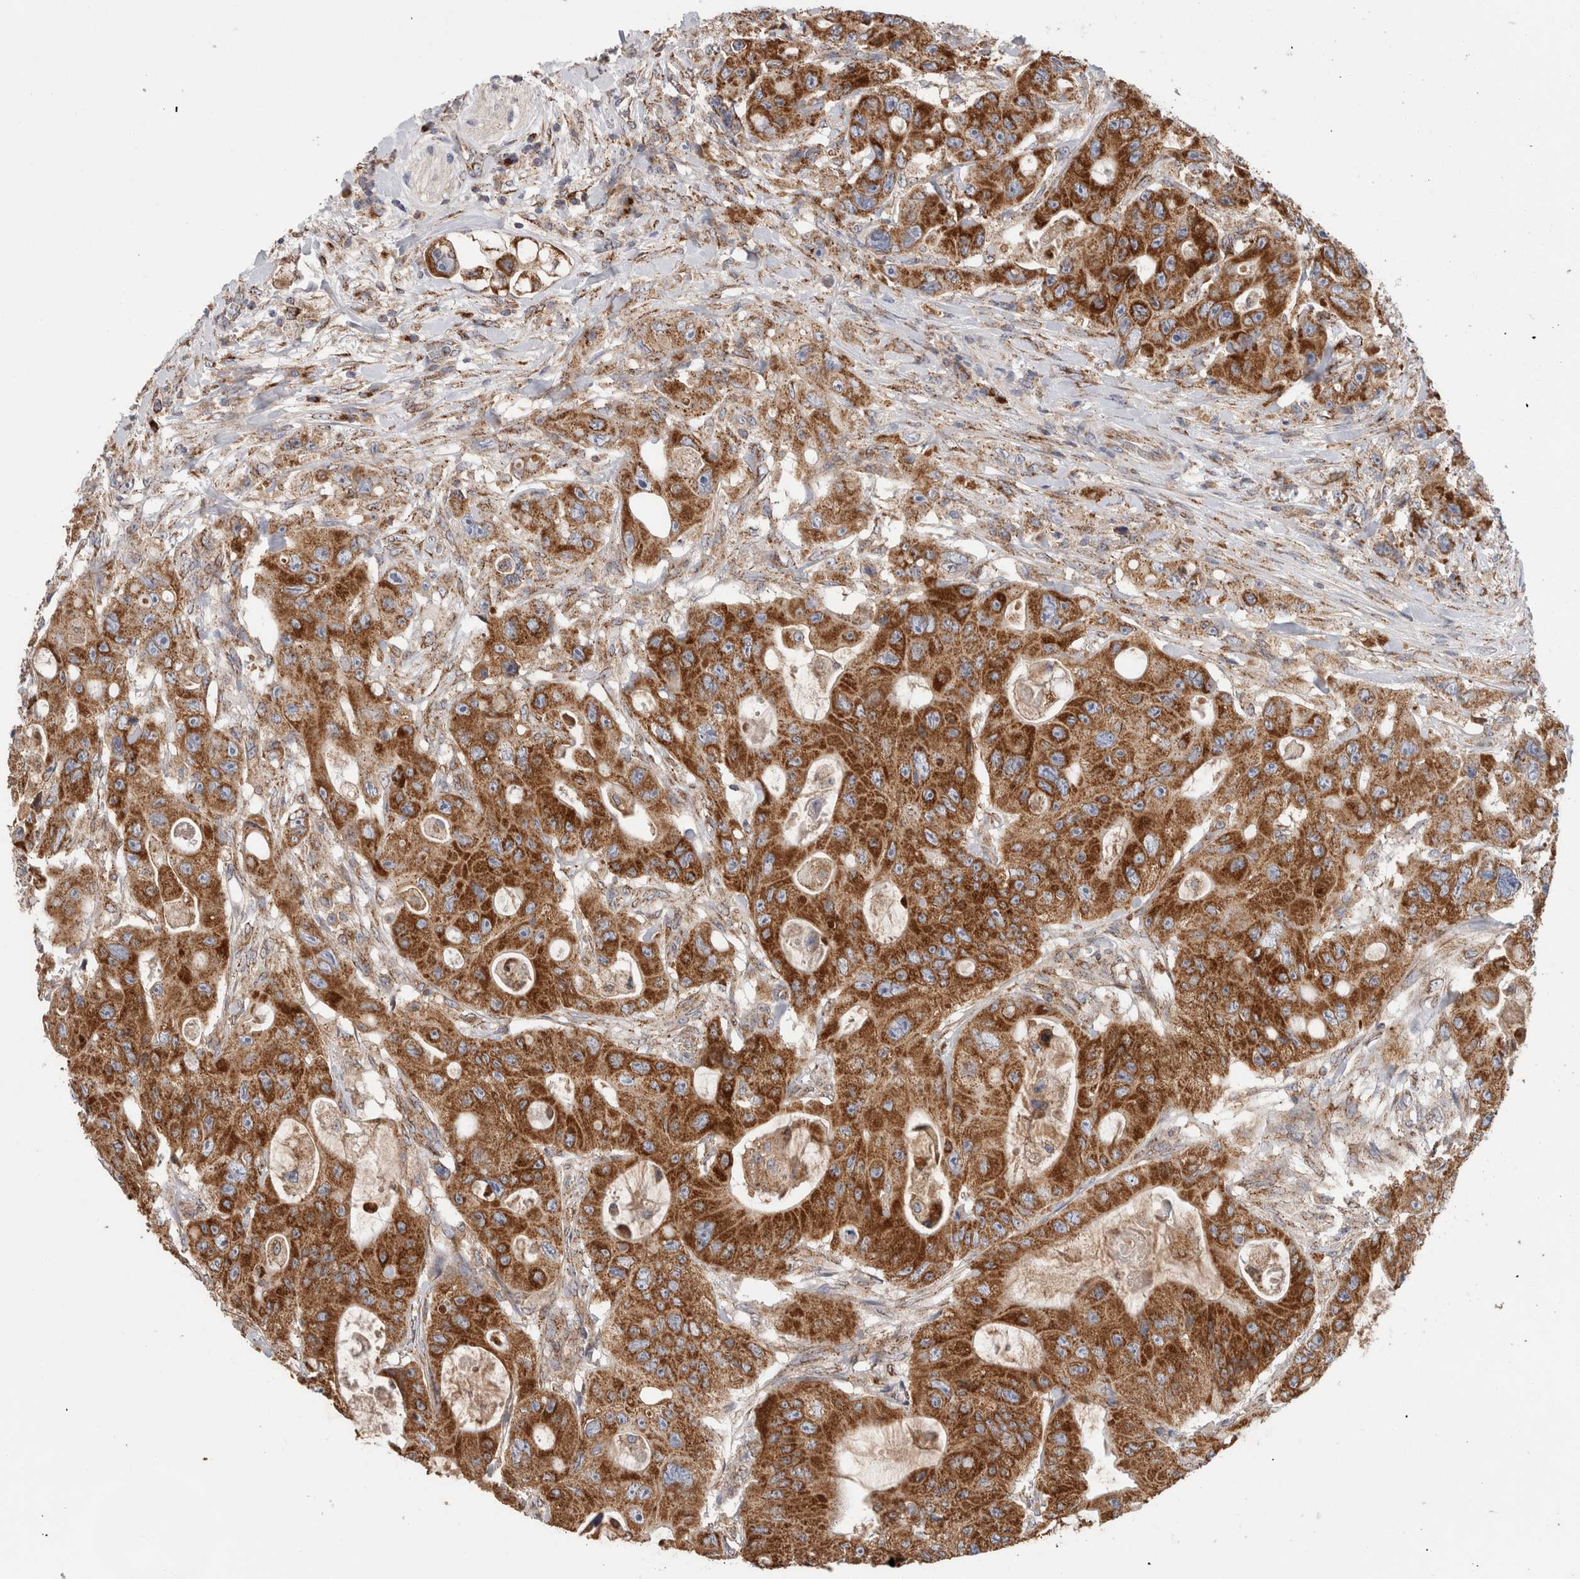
{"staining": {"intensity": "strong", "quantity": ">75%", "location": "cytoplasmic/membranous"}, "tissue": "colorectal cancer", "cell_type": "Tumor cells", "image_type": "cancer", "snomed": [{"axis": "morphology", "description": "Adenocarcinoma, NOS"}, {"axis": "topography", "description": "Colon"}], "caption": "An immunohistochemistry histopathology image of neoplastic tissue is shown. Protein staining in brown highlights strong cytoplasmic/membranous positivity in adenocarcinoma (colorectal) within tumor cells.", "gene": "IARS2", "patient": {"sex": "female", "age": 46}}